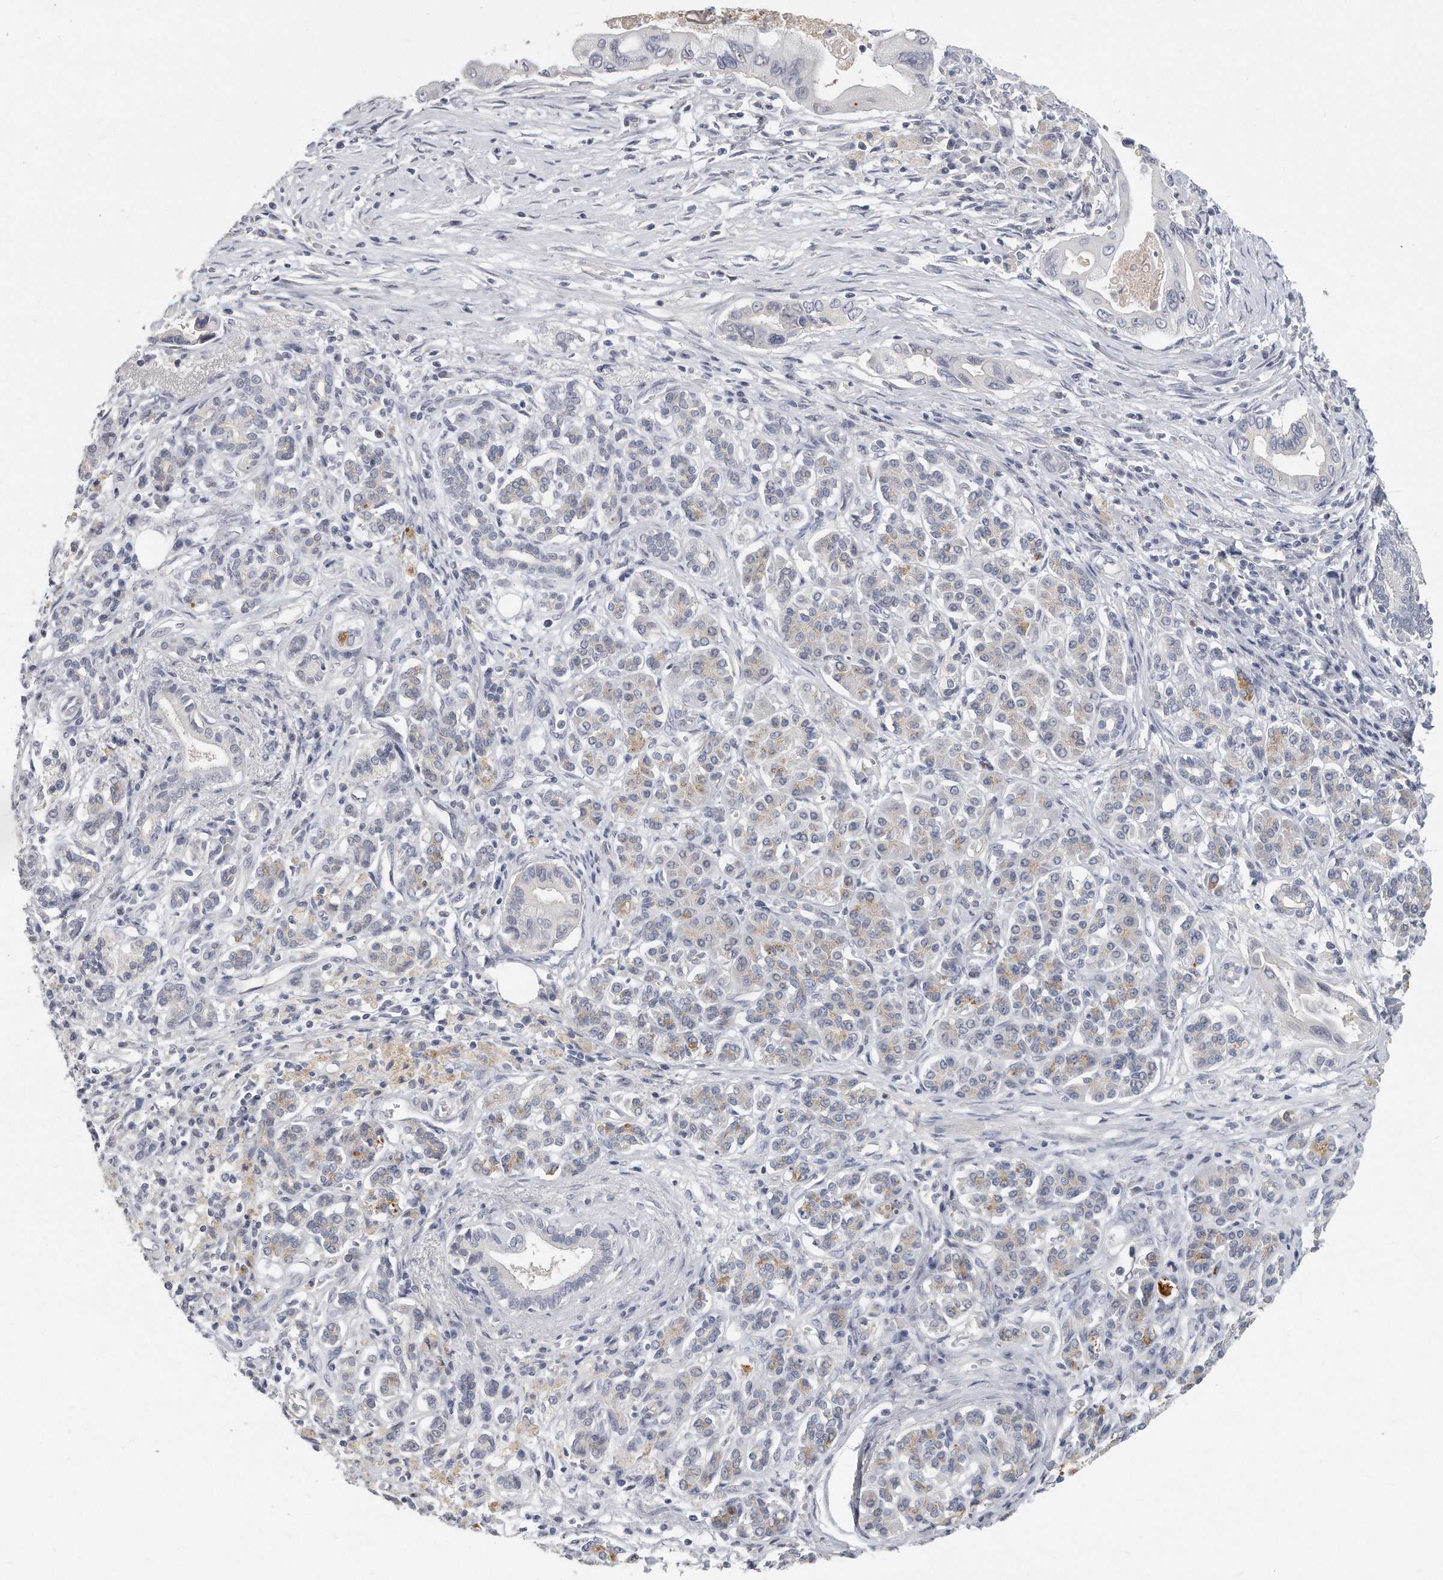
{"staining": {"intensity": "negative", "quantity": "none", "location": "none"}, "tissue": "pancreatic cancer", "cell_type": "Tumor cells", "image_type": "cancer", "snomed": [{"axis": "morphology", "description": "Adenocarcinoma, NOS"}, {"axis": "topography", "description": "Pancreas"}], "caption": "Immunohistochemistry (IHC) micrograph of human pancreatic cancer stained for a protein (brown), which displays no positivity in tumor cells.", "gene": "KLHL7", "patient": {"sex": "male", "age": 78}}